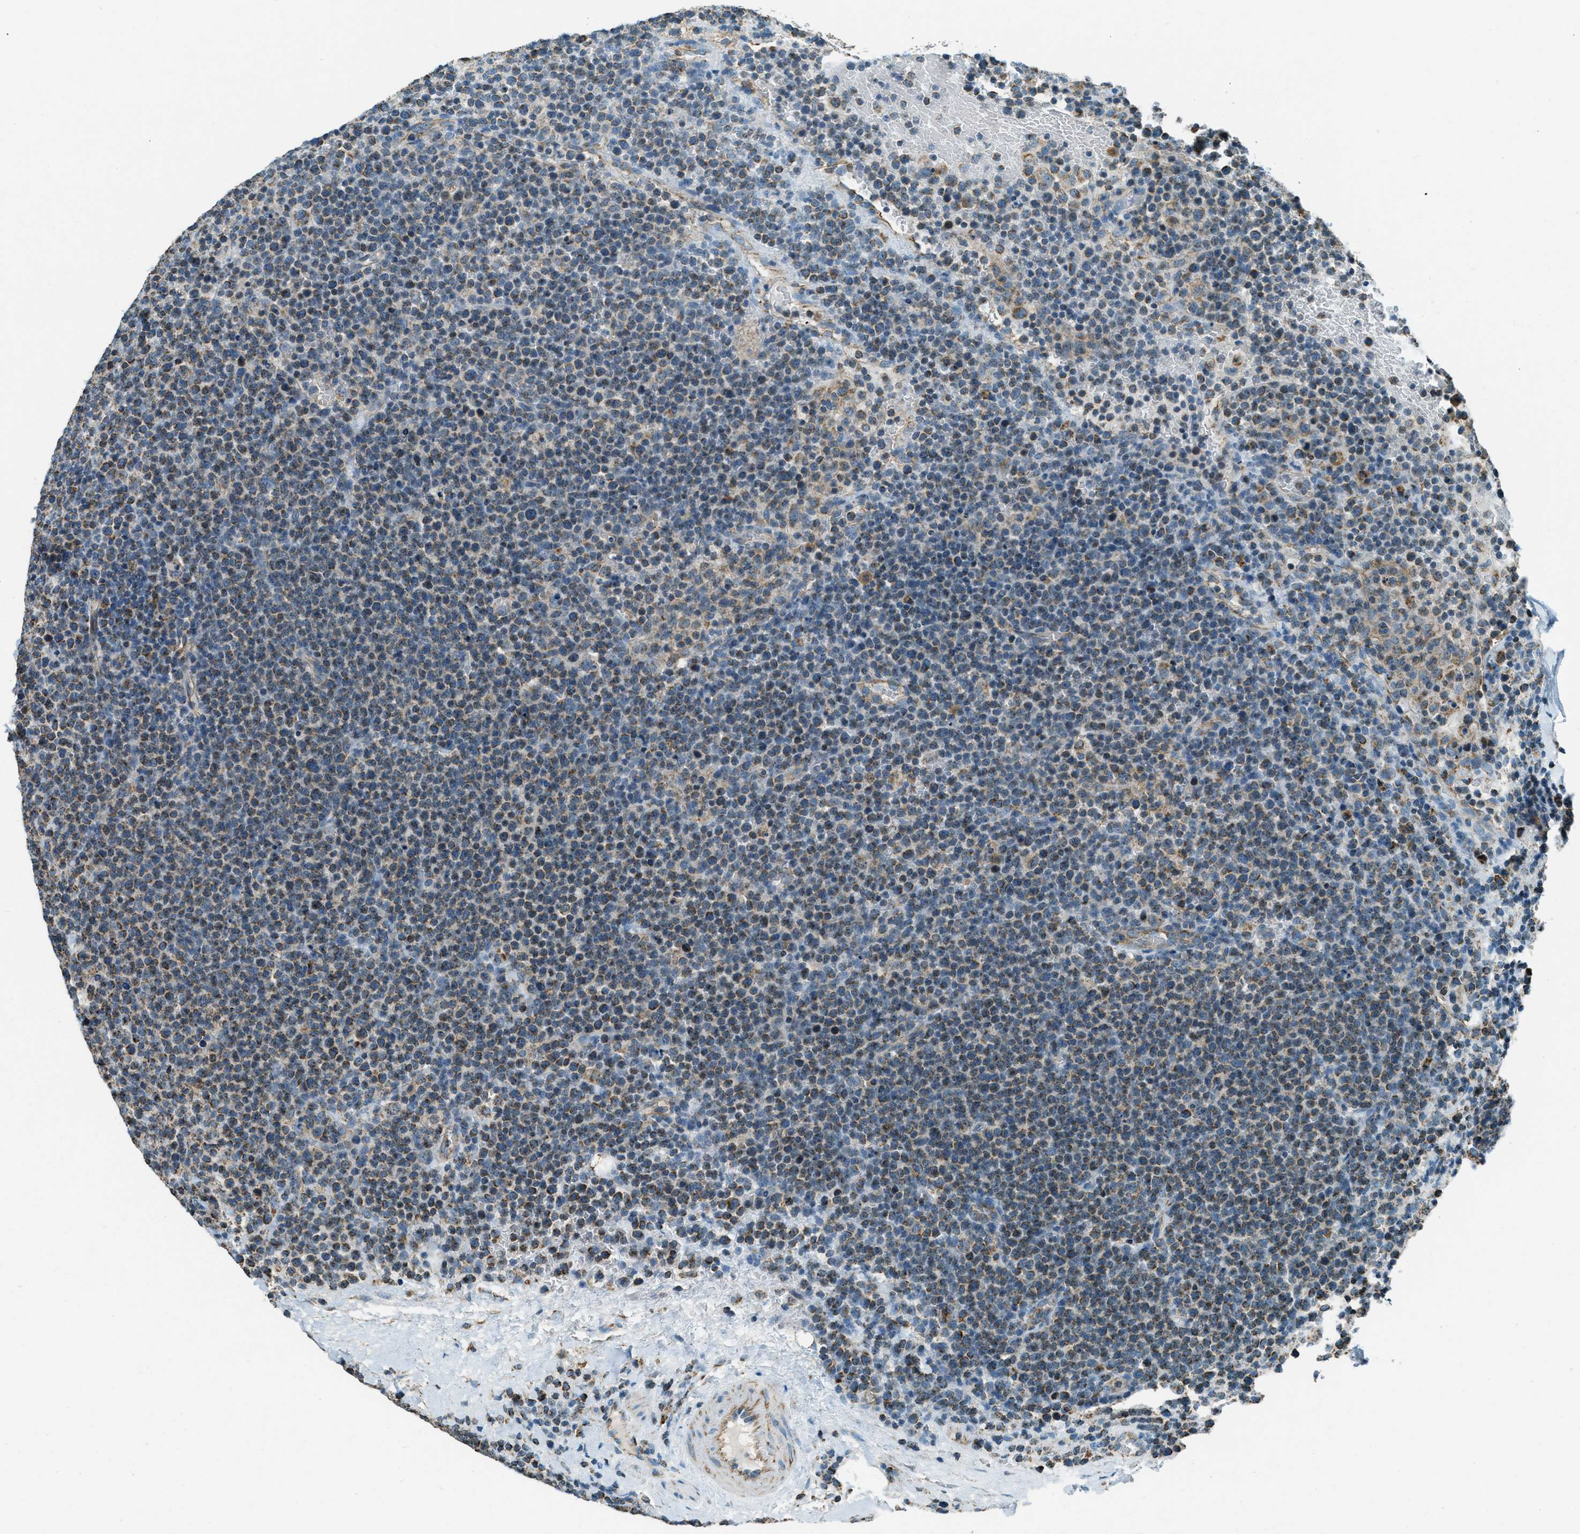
{"staining": {"intensity": "moderate", "quantity": "25%-75%", "location": "cytoplasmic/membranous"}, "tissue": "lymphoma", "cell_type": "Tumor cells", "image_type": "cancer", "snomed": [{"axis": "morphology", "description": "Malignant lymphoma, non-Hodgkin's type, High grade"}, {"axis": "topography", "description": "Lymph node"}], "caption": "This micrograph demonstrates high-grade malignant lymphoma, non-Hodgkin's type stained with immunohistochemistry (IHC) to label a protein in brown. The cytoplasmic/membranous of tumor cells show moderate positivity for the protein. Nuclei are counter-stained blue.", "gene": "CHST15", "patient": {"sex": "male", "age": 61}}